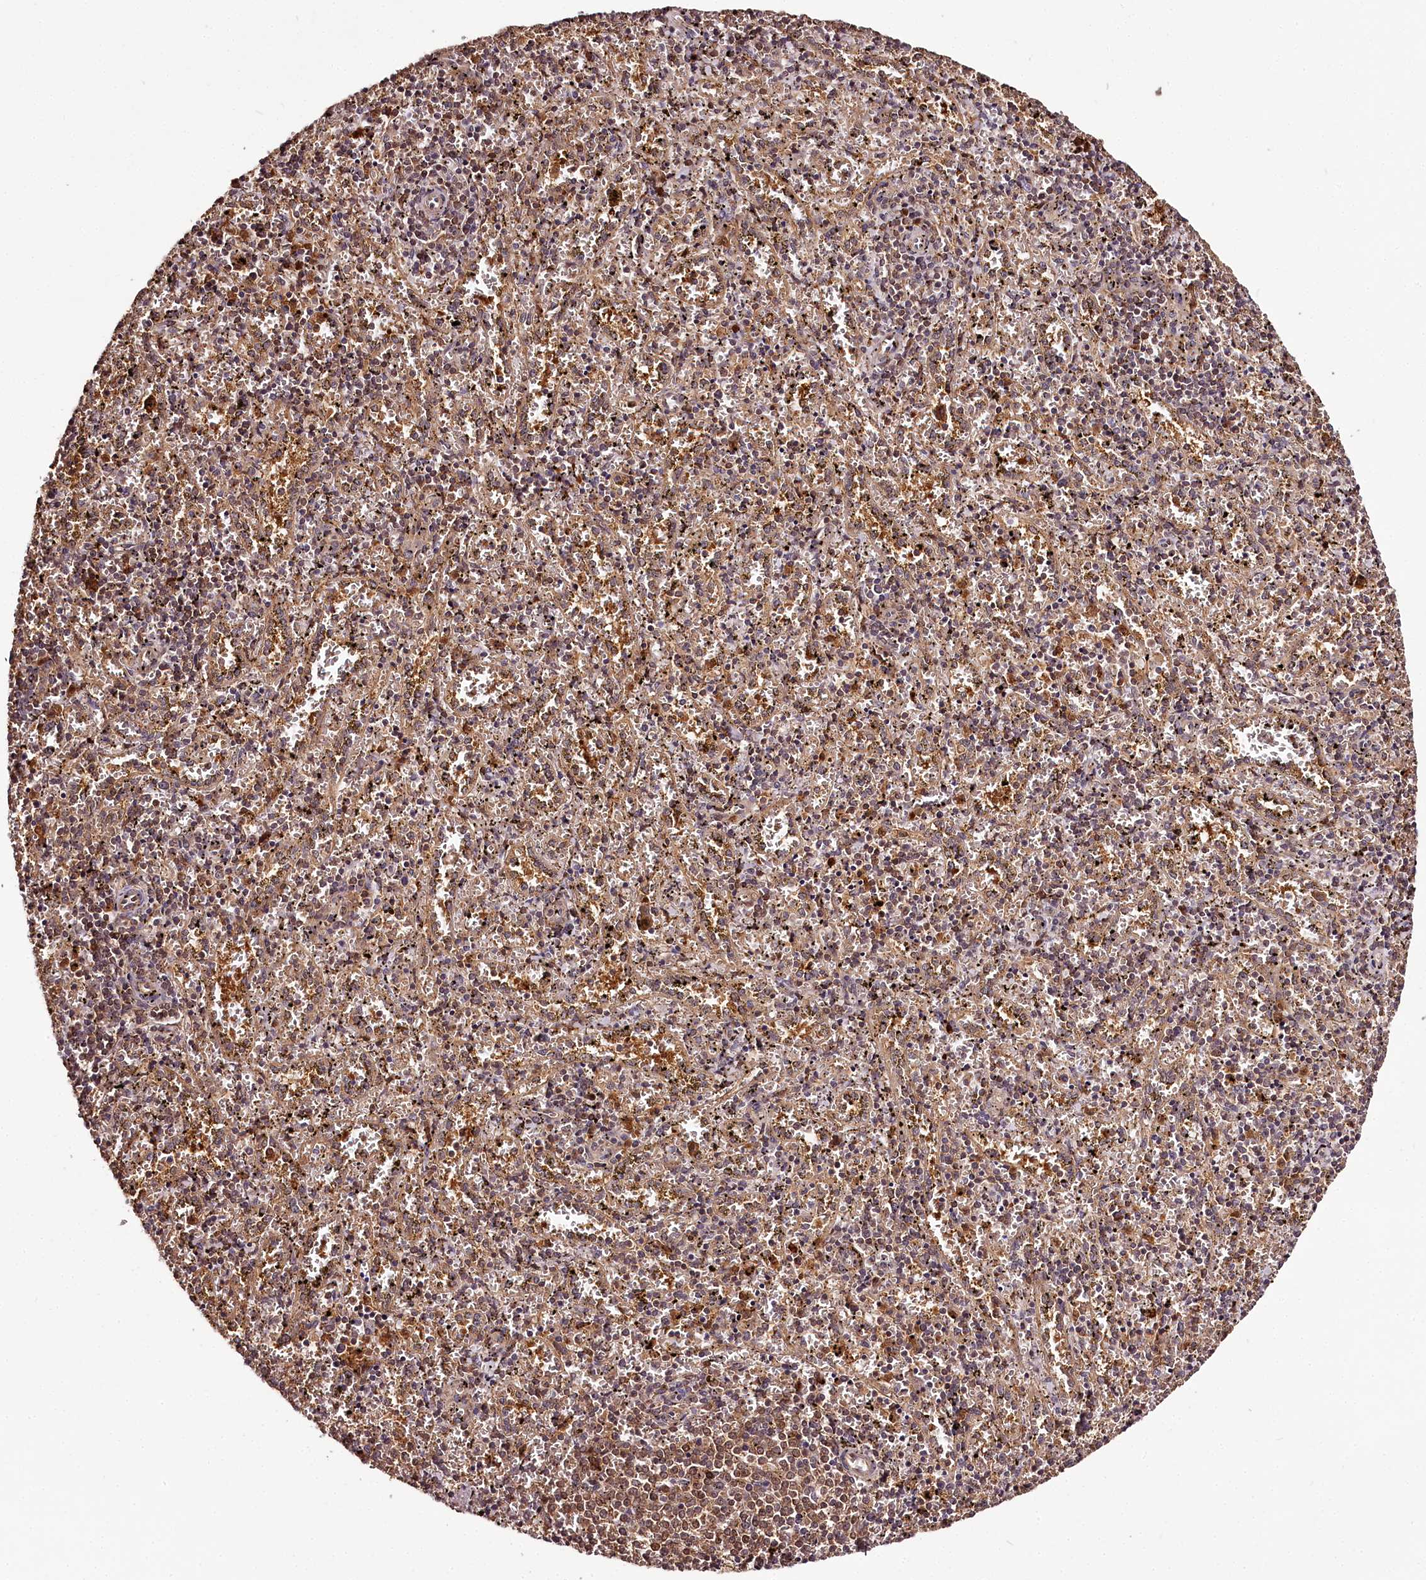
{"staining": {"intensity": "strong", "quantity": ">75%", "location": "cytoplasmic/membranous"}, "tissue": "spleen", "cell_type": "Cells in red pulp", "image_type": "normal", "snomed": [{"axis": "morphology", "description": "Normal tissue, NOS"}, {"axis": "topography", "description": "Spleen"}], "caption": "Brown immunohistochemical staining in unremarkable human spleen demonstrates strong cytoplasmic/membranous positivity in approximately >75% of cells in red pulp. (Brightfield microscopy of DAB IHC at high magnification).", "gene": "TTC12", "patient": {"sex": "male", "age": 11}}